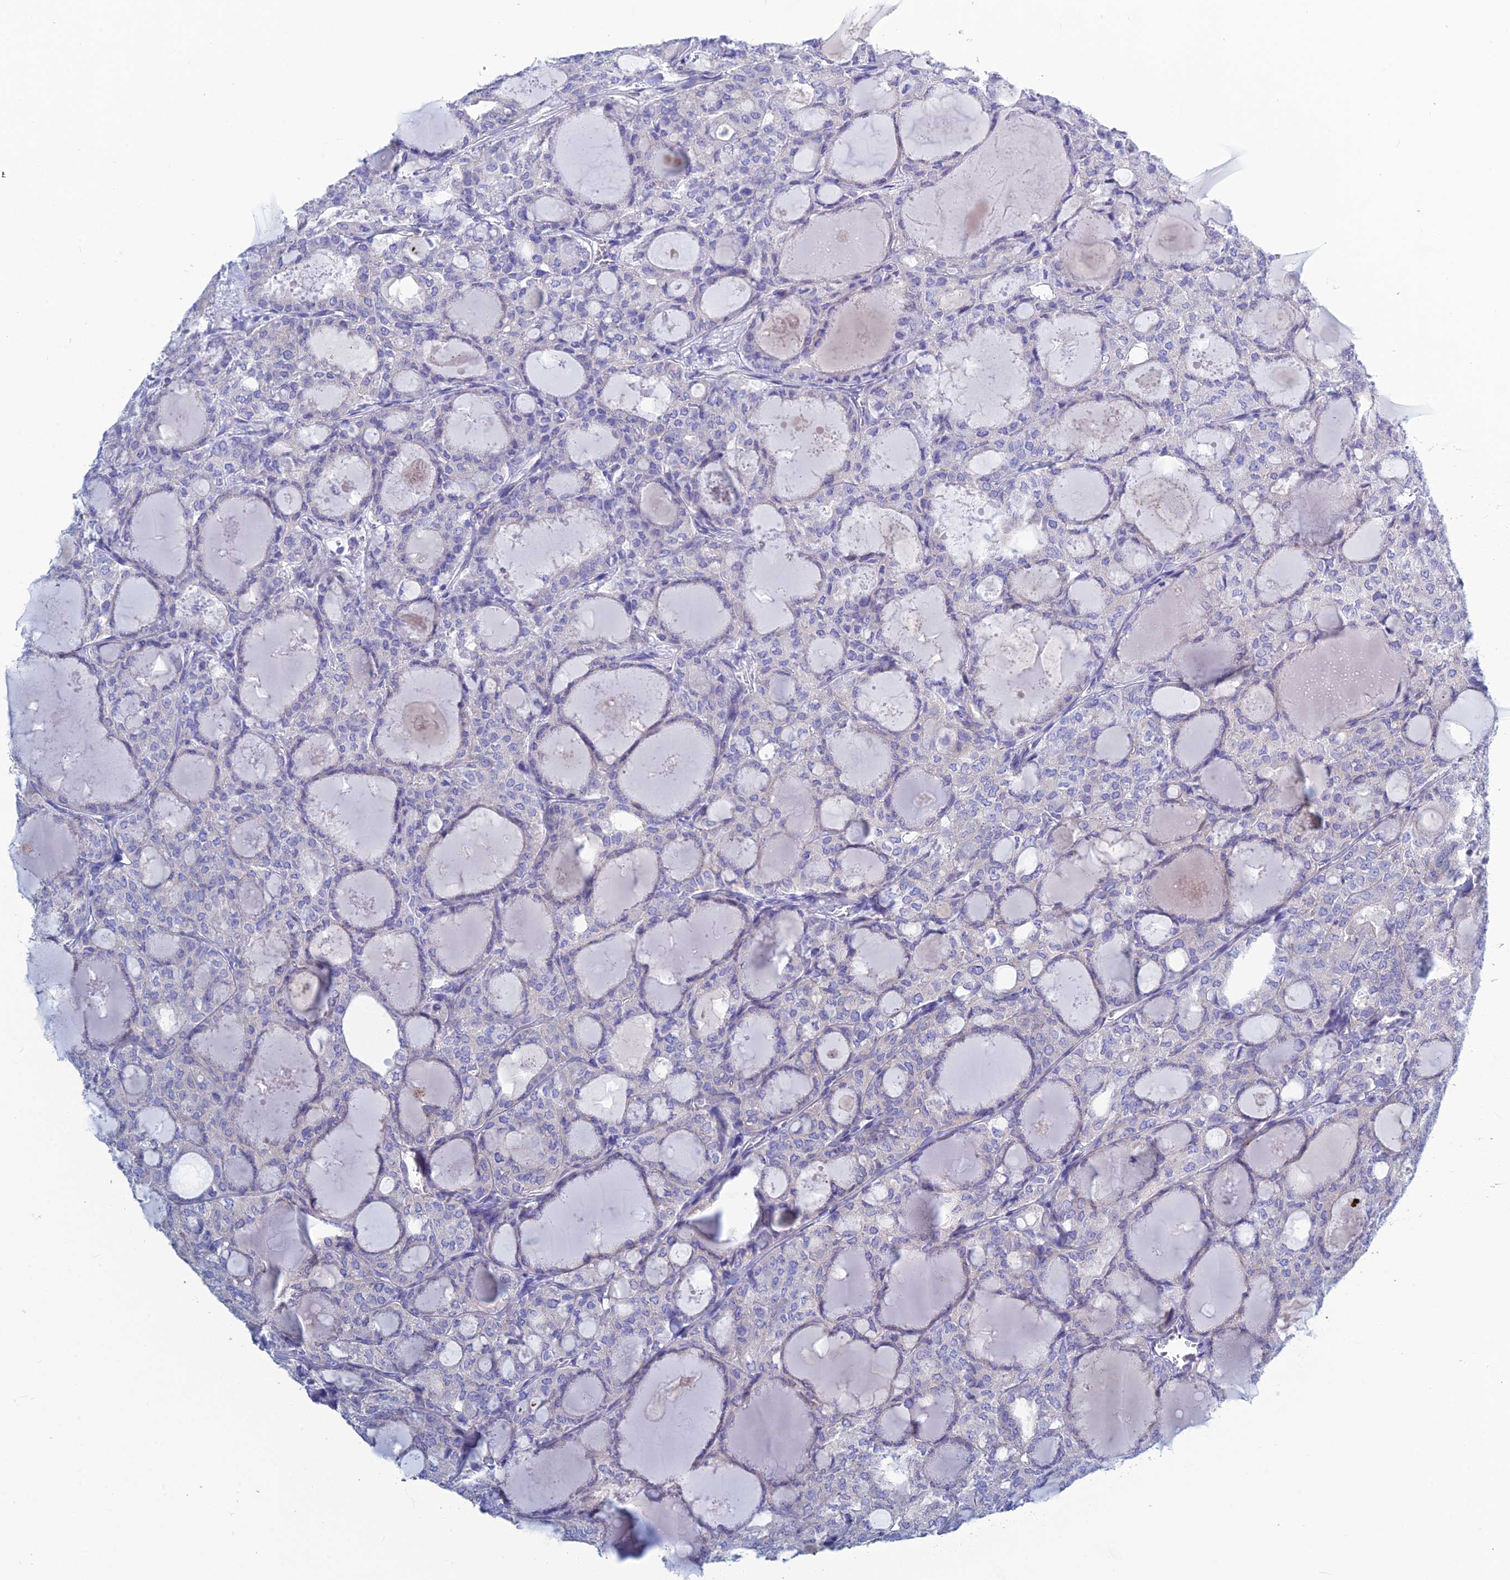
{"staining": {"intensity": "negative", "quantity": "none", "location": "none"}, "tissue": "thyroid cancer", "cell_type": "Tumor cells", "image_type": "cancer", "snomed": [{"axis": "morphology", "description": "Follicular adenoma carcinoma, NOS"}, {"axis": "topography", "description": "Thyroid gland"}], "caption": "Immunohistochemistry (IHC) of thyroid cancer (follicular adenoma carcinoma) demonstrates no expression in tumor cells.", "gene": "PCDHA8", "patient": {"sex": "male", "age": 75}}